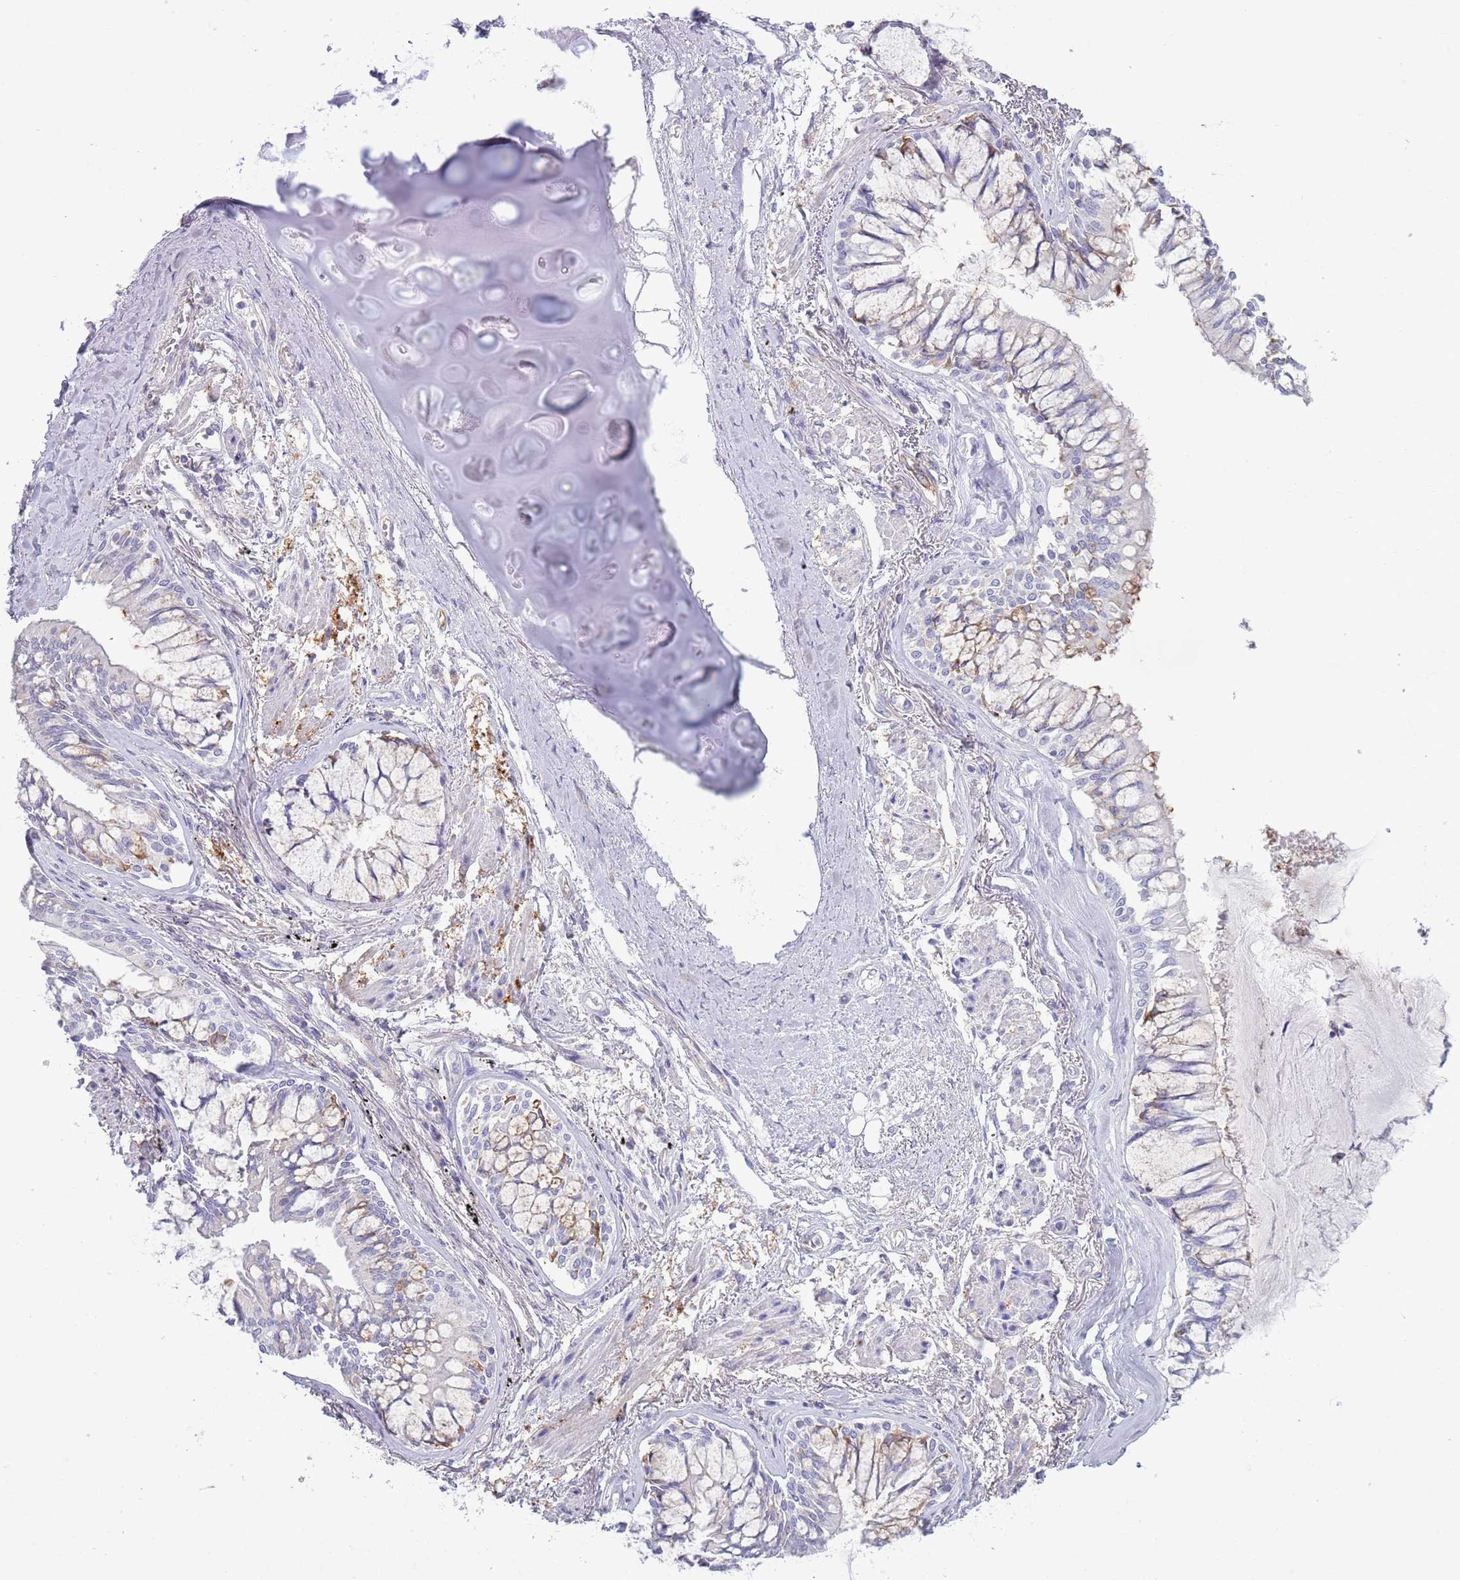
{"staining": {"intensity": "negative", "quantity": "none", "location": "none"}, "tissue": "lung cancer", "cell_type": "Tumor cells", "image_type": "cancer", "snomed": [{"axis": "morphology", "description": "Adenocarcinoma, NOS"}, {"axis": "topography", "description": "Lung"}], "caption": "Immunohistochemical staining of human lung cancer (adenocarcinoma) displays no significant staining in tumor cells.", "gene": "ACSBG1", "patient": {"sex": "male", "age": 67}}